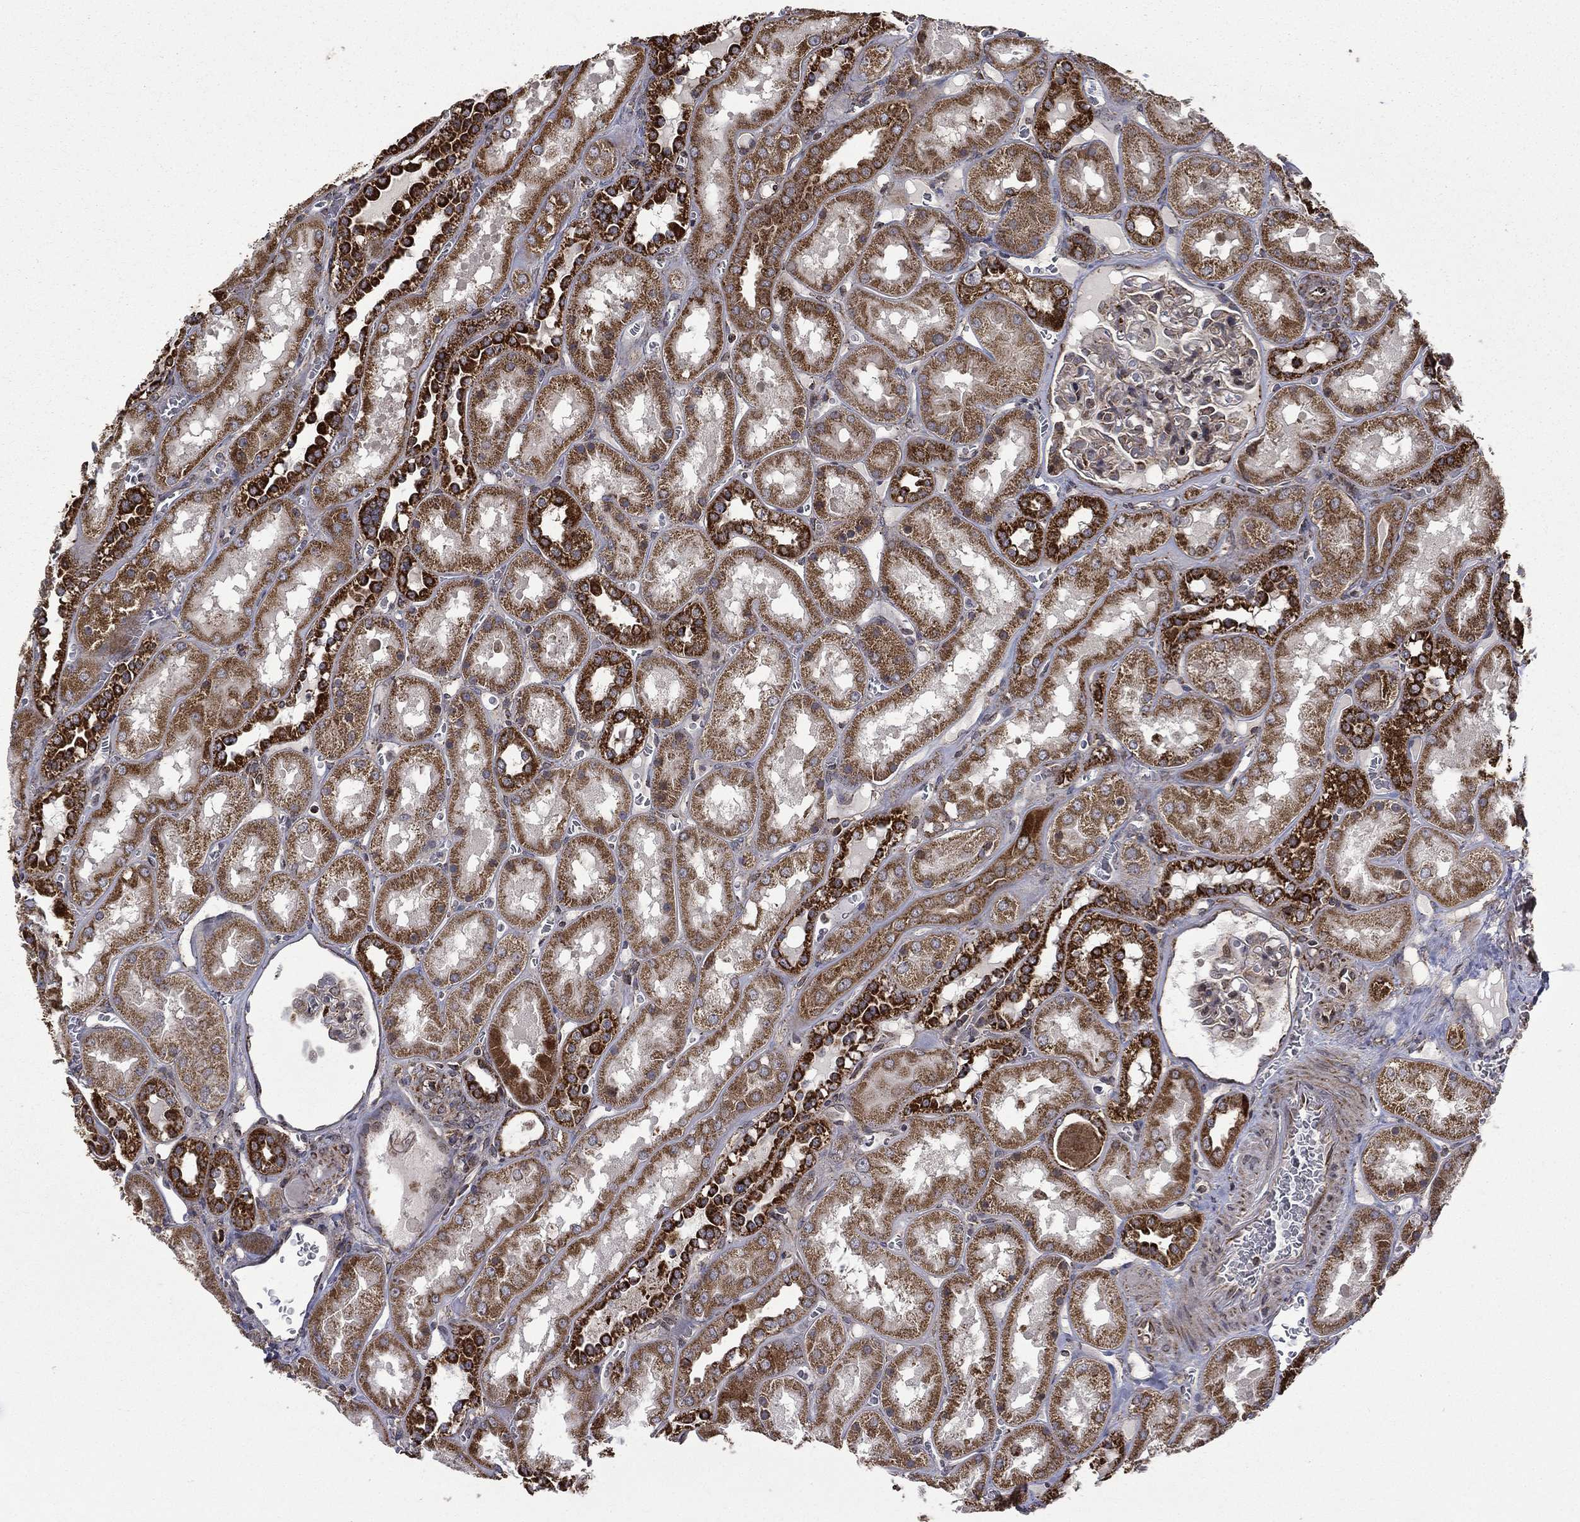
{"staining": {"intensity": "moderate", "quantity": "<25%", "location": "cytoplasmic/membranous"}, "tissue": "kidney", "cell_type": "Cells in glomeruli", "image_type": "normal", "snomed": [{"axis": "morphology", "description": "Normal tissue, NOS"}, {"axis": "topography", "description": "Kidney"}], "caption": "Normal kidney demonstrates moderate cytoplasmic/membranous staining in about <25% of cells in glomeruli, visualized by immunohistochemistry.", "gene": "GIMAP6", "patient": {"sex": "male", "age": 73}}